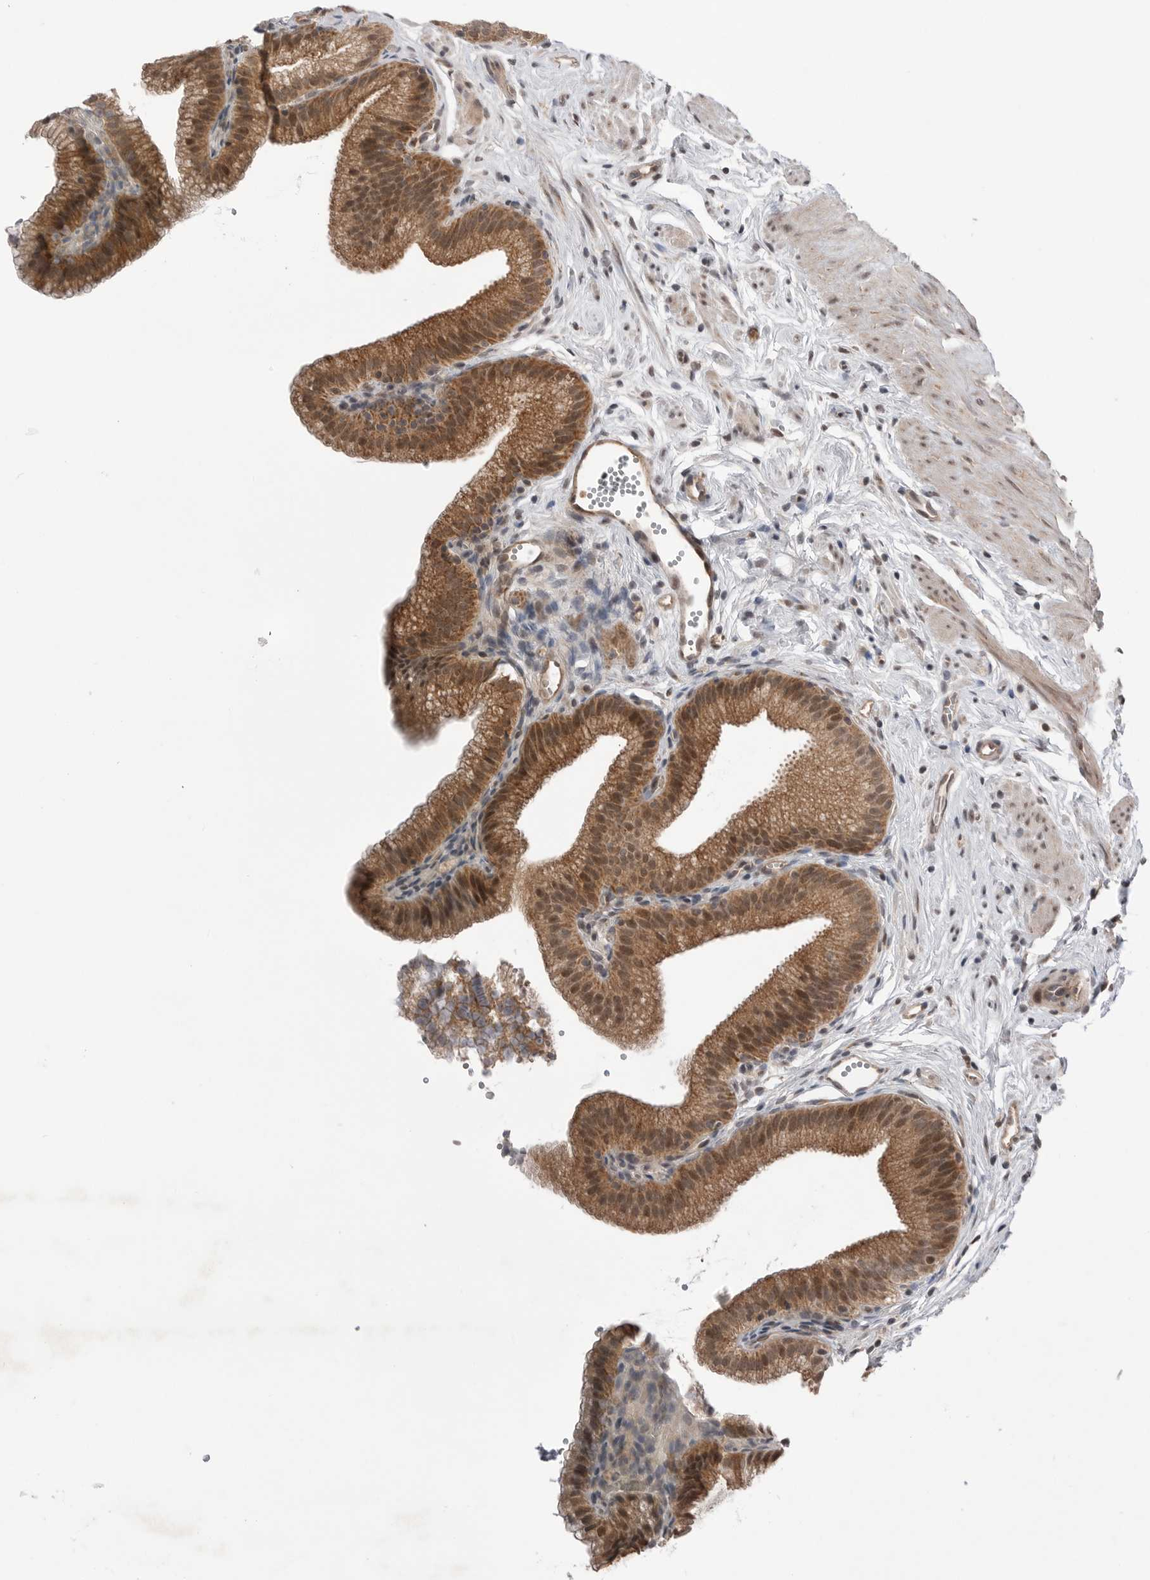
{"staining": {"intensity": "moderate", "quantity": ">75%", "location": "cytoplasmic/membranous,nuclear"}, "tissue": "gallbladder", "cell_type": "Glandular cells", "image_type": "normal", "snomed": [{"axis": "morphology", "description": "Normal tissue, NOS"}, {"axis": "topography", "description": "Gallbladder"}, {"axis": "topography", "description": "Peripheral nerve tissue"}], "caption": "Protein staining of normal gallbladder exhibits moderate cytoplasmic/membranous,nuclear staining in about >75% of glandular cells.", "gene": "NTAQ1", "patient": {"sex": "male", "age": 38}}